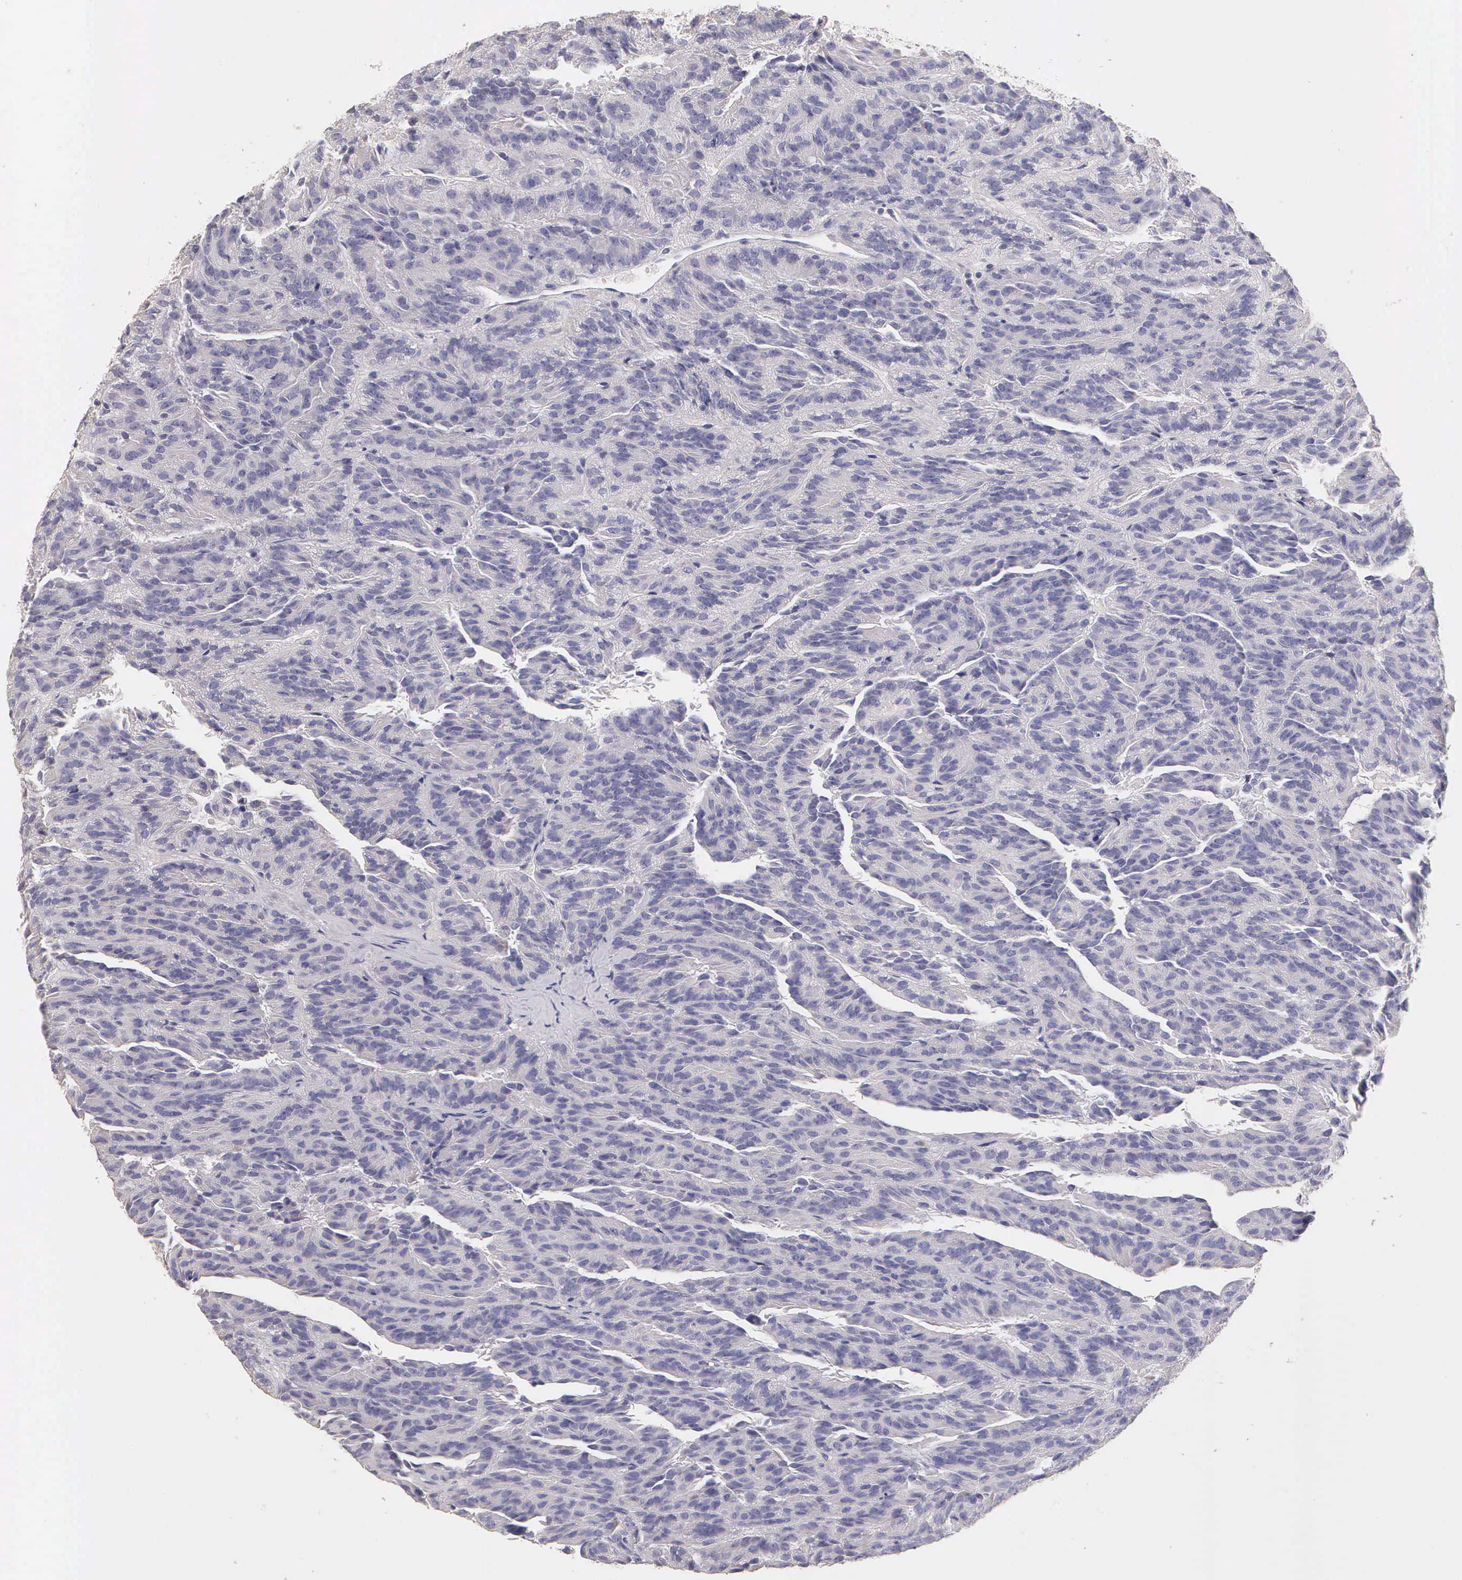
{"staining": {"intensity": "negative", "quantity": "none", "location": "none"}, "tissue": "renal cancer", "cell_type": "Tumor cells", "image_type": "cancer", "snomed": [{"axis": "morphology", "description": "Adenocarcinoma, NOS"}, {"axis": "topography", "description": "Kidney"}], "caption": "Renal cancer was stained to show a protein in brown. There is no significant expression in tumor cells.", "gene": "ESR1", "patient": {"sex": "male", "age": 46}}